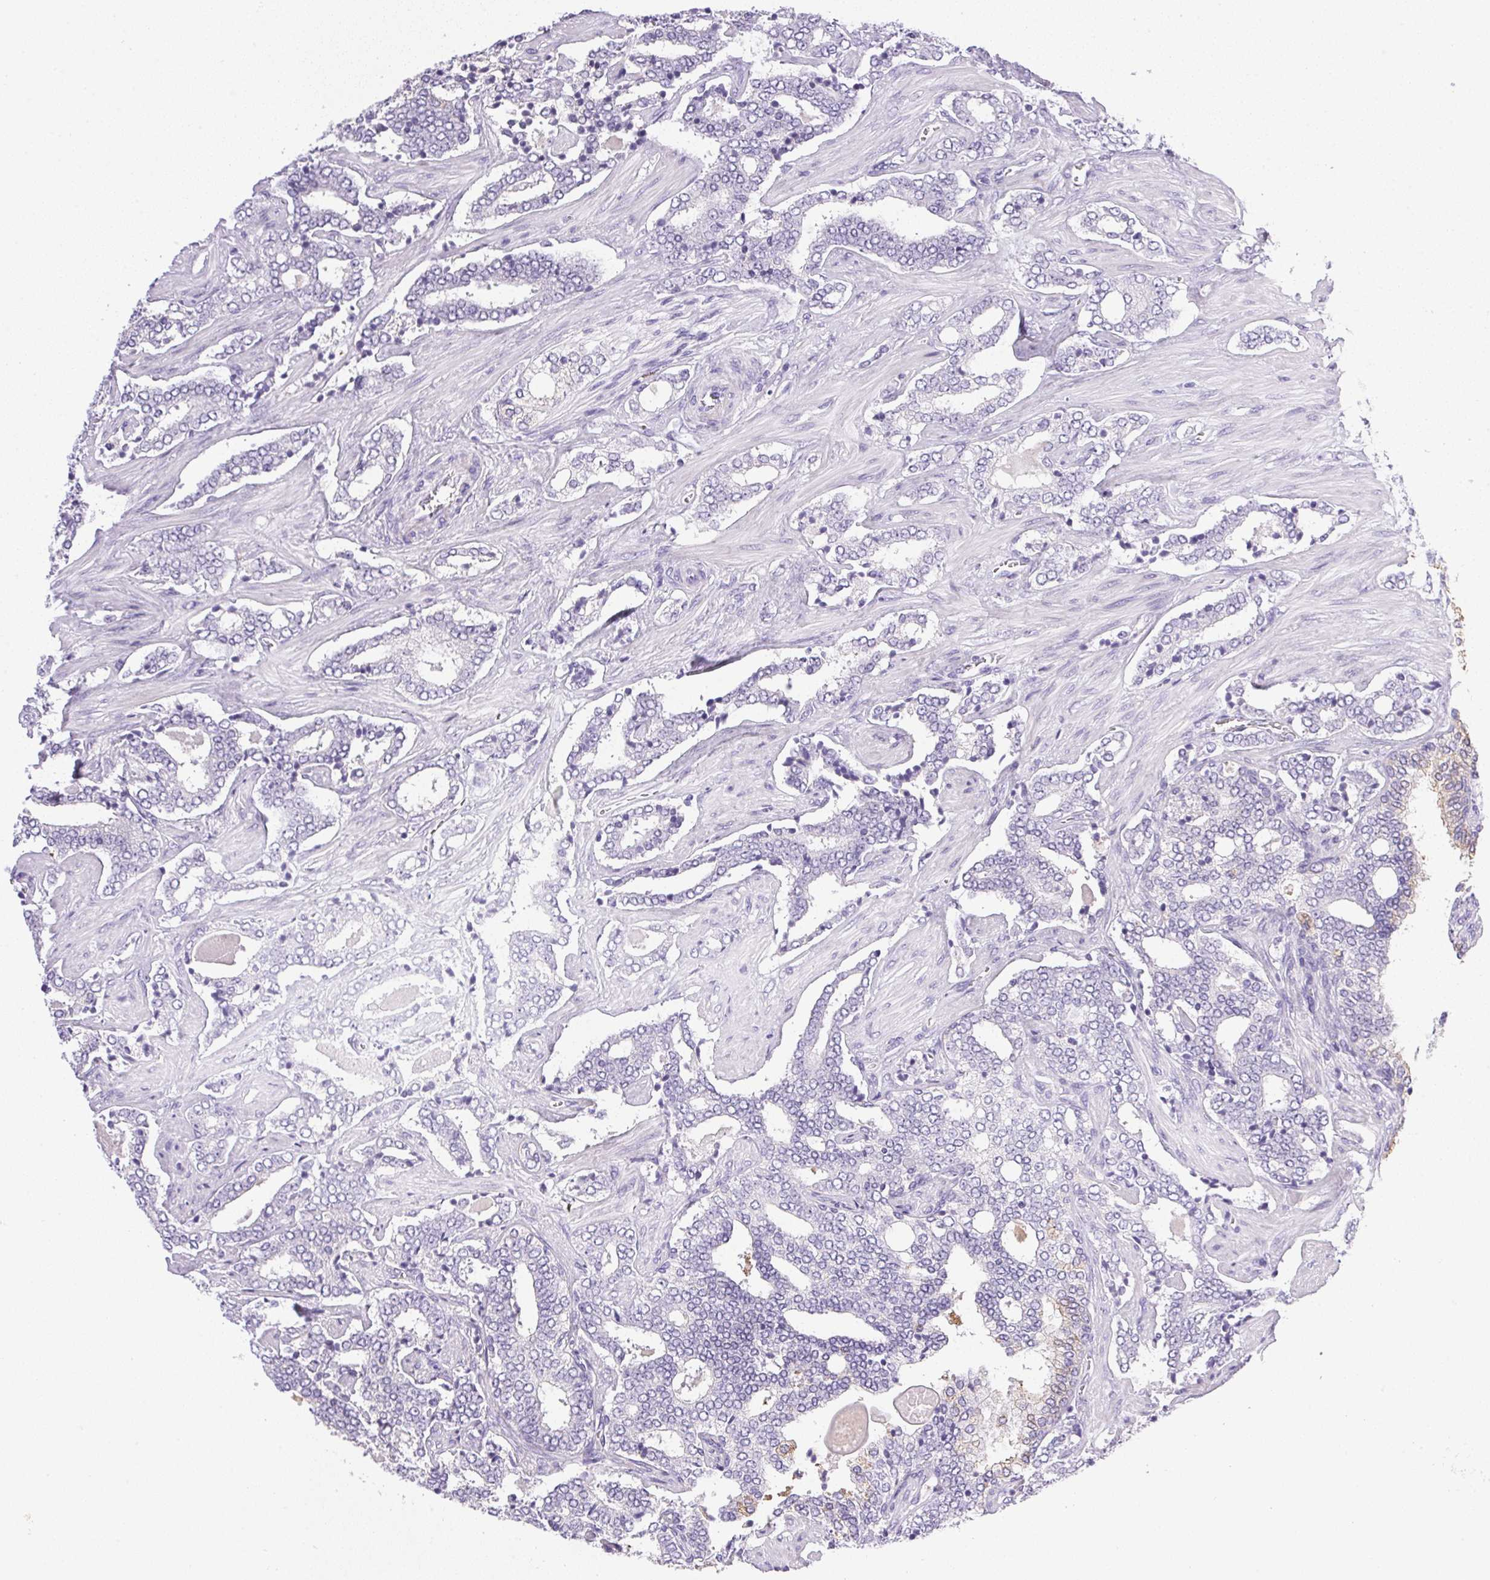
{"staining": {"intensity": "negative", "quantity": "none", "location": "none"}, "tissue": "prostate cancer", "cell_type": "Tumor cells", "image_type": "cancer", "snomed": [{"axis": "morphology", "description": "Adenocarcinoma, High grade"}, {"axis": "topography", "description": "Prostate"}], "caption": "Immunohistochemistry (IHC) histopathology image of human prostate cancer (high-grade adenocarcinoma) stained for a protein (brown), which reveals no positivity in tumor cells.", "gene": "ATP6V0A4", "patient": {"sex": "male", "age": 60}}